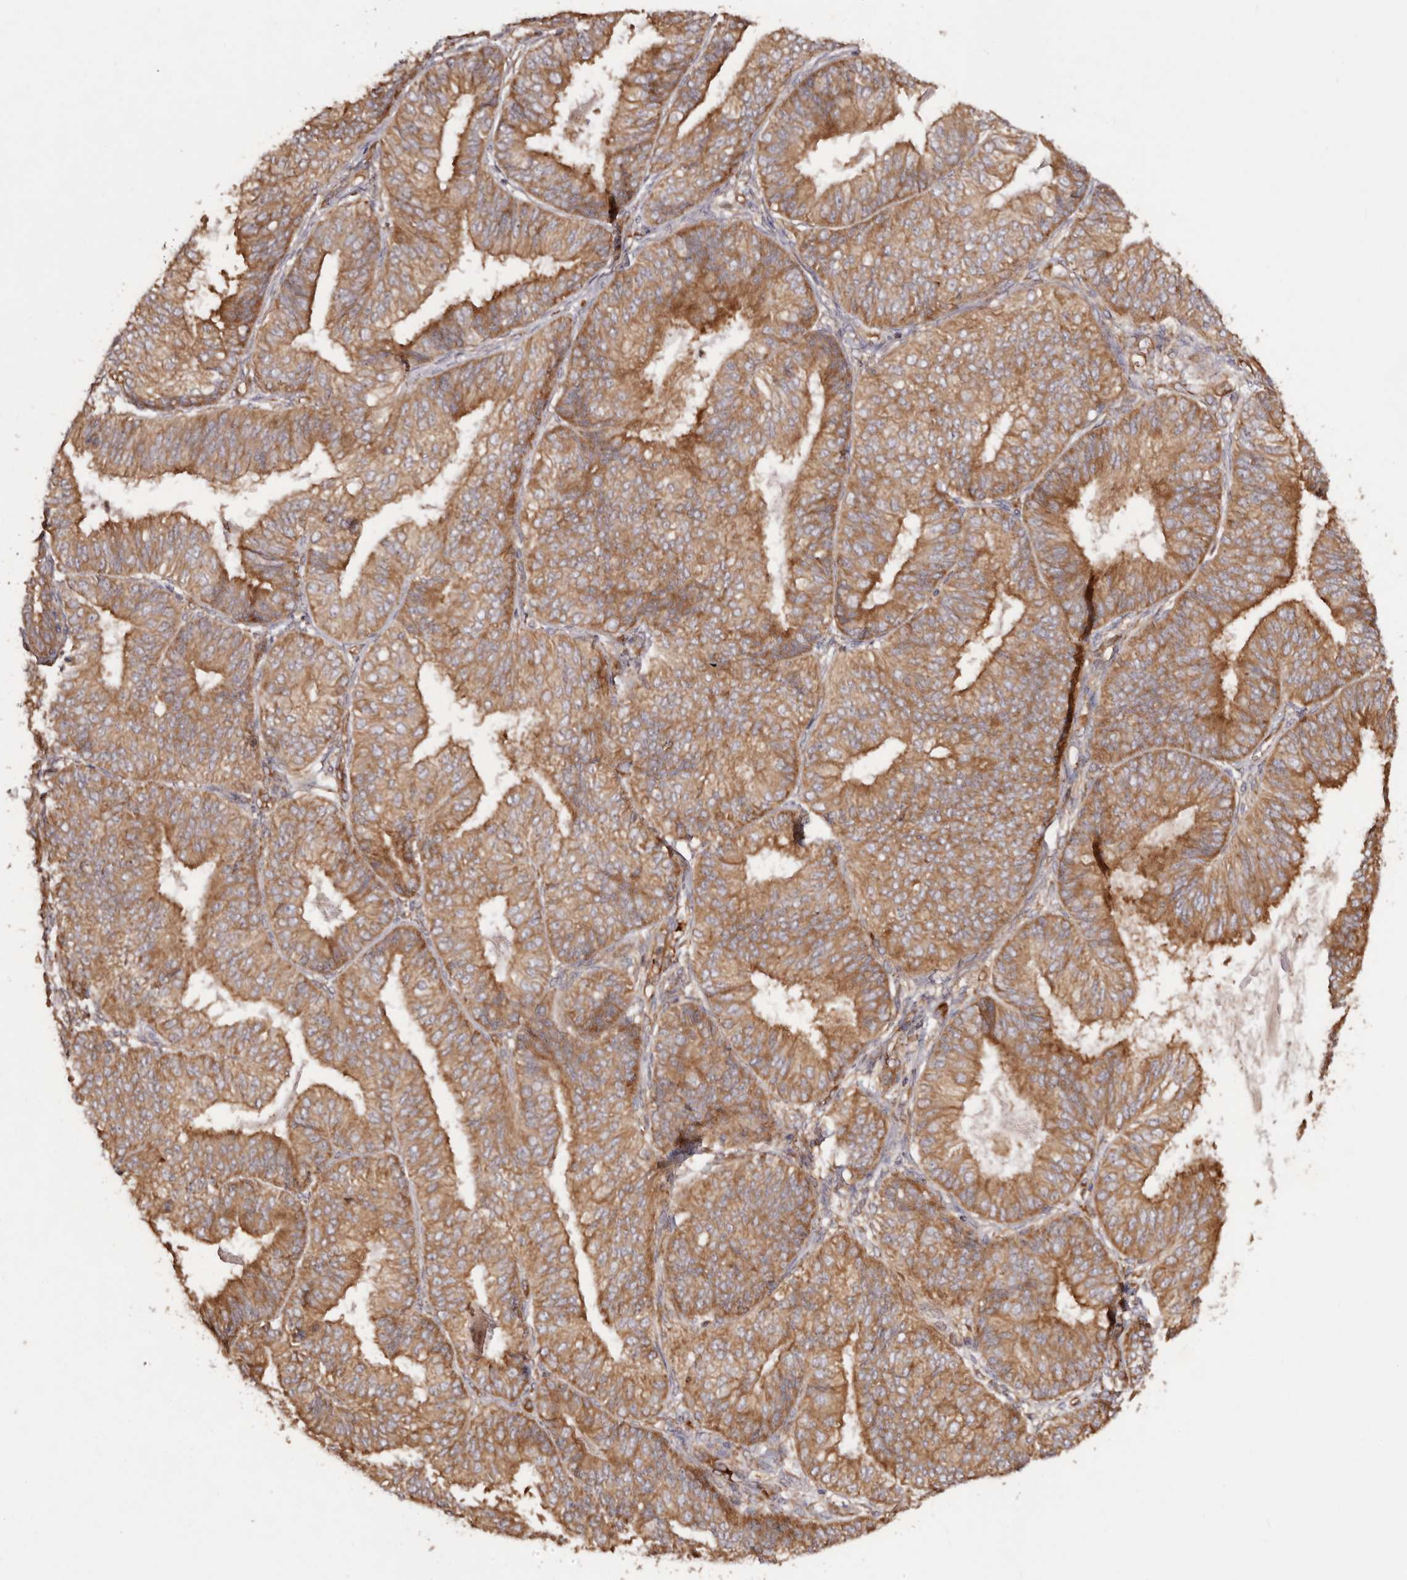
{"staining": {"intensity": "strong", "quantity": ">75%", "location": "cytoplasmic/membranous"}, "tissue": "endometrial cancer", "cell_type": "Tumor cells", "image_type": "cancer", "snomed": [{"axis": "morphology", "description": "Adenocarcinoma, NOS"}, {"axis": "topography", "description": "Endometrium"}], "caption": "This photomicrograph displays IHC staining of endometrial cancer, with high strong cytoplasmic/membranous expression in approximately >75% of tumor cells.", "gene": "RPS6", "patient": {"sex": "female", "age": 58}}